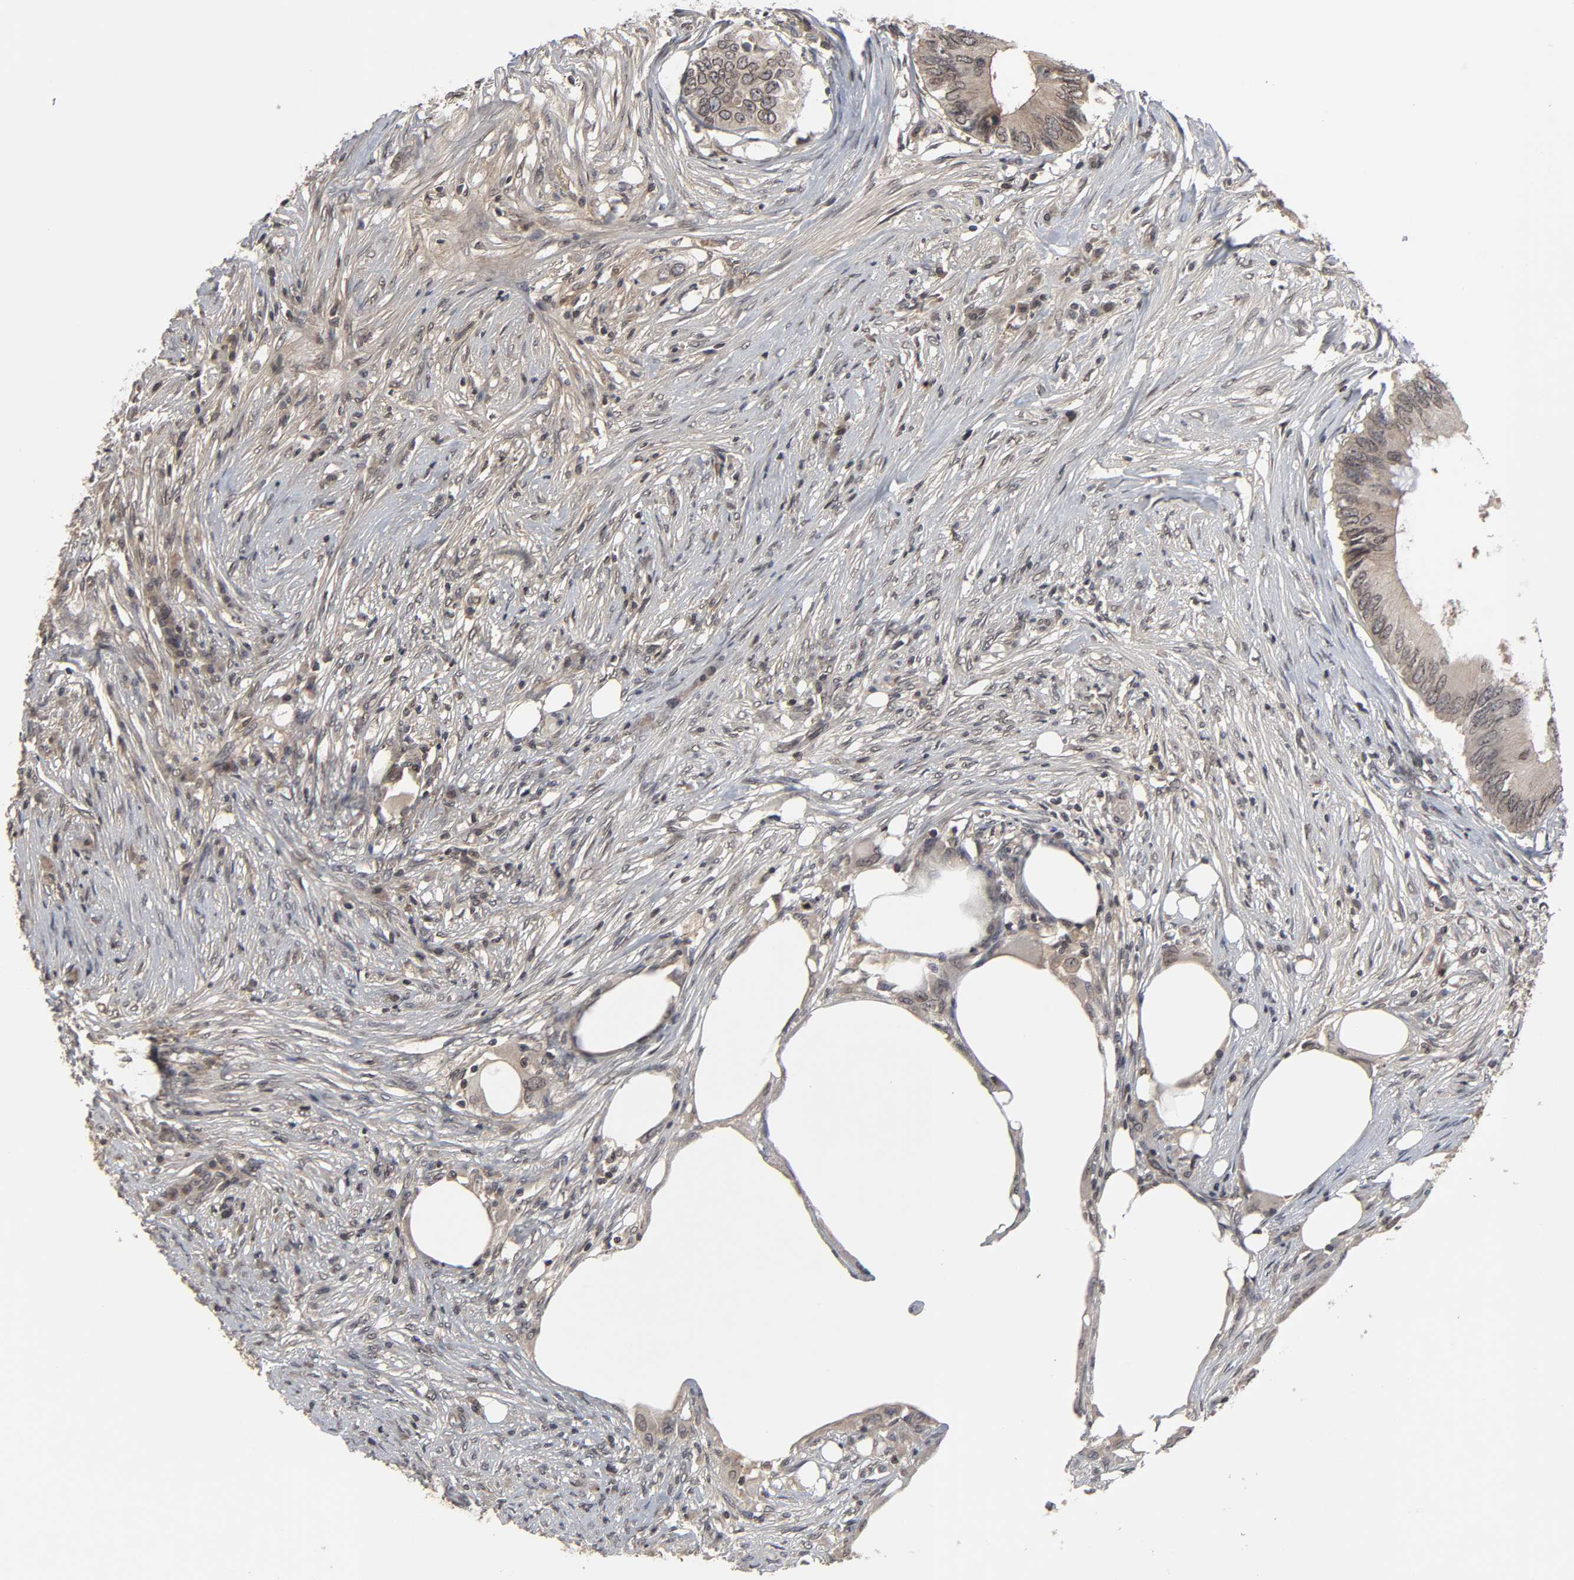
{"staining": {"intensity": "moderate", "quantity": "25%-75%", "location": "cytoplasmic/membranous,nuclear"}, "tissue": "colorectal cancer", "cell_type": "Tumor cells", "image_type": "cancer", "snomed": [{"axis": "morphology", "description": "Adenocarcinoma, NOS"}, {"axis": "topography", "description": "Colon"}], "caption": "Brown immunohistochemical staining in colorectal adenocarcinoma exhibits moderate cytoplasmic/membranous and nuclear expression in about 25%-75% of tumor cells.", "gene": "CPN2", "patient": {"sex": "male", "age": 71}}